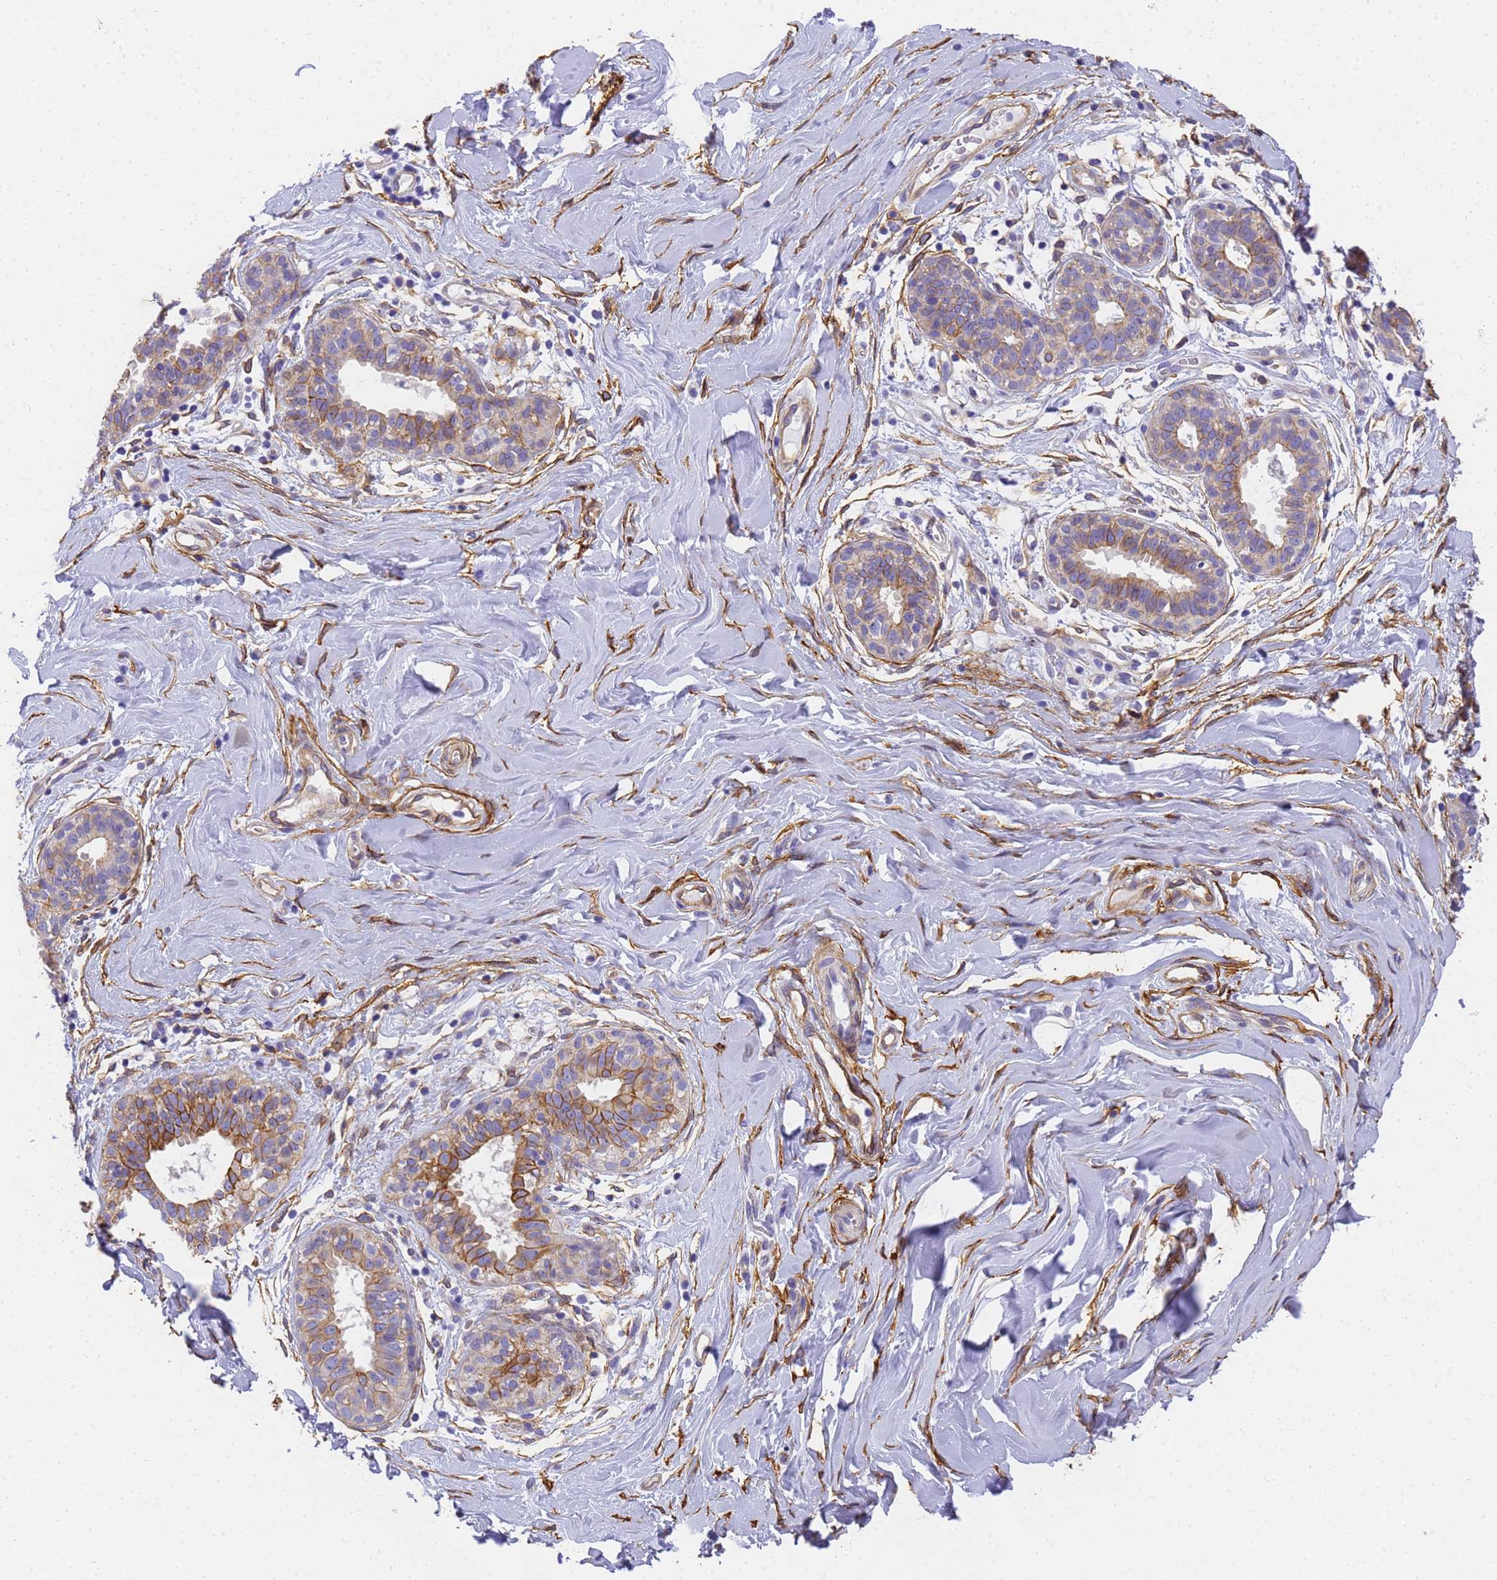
{"staining": {"intensity": "negative", "quantity": "none", "location": "none"}, "tissue": "adipose tissue", "cell_type": "Adipocytes", "image_type": "normal", "snomed": [{"axis": "morphology", "description": "Normal tissue, NOS"}, {"axis": "topography", "description": "Breast"}], "caption": "Adipose tissue was stained to show a protein in brown. There is no significant expression in adipocytes. The staining was performed using DAB (3,3'-diaminobenzidine) to visualize the protein expression in brown, while the nuclei were stained in blue with hematoxylin (Magnification: 20x).", "gene": "MVB12A", "patient": {"sex": "female", "age": 26}}